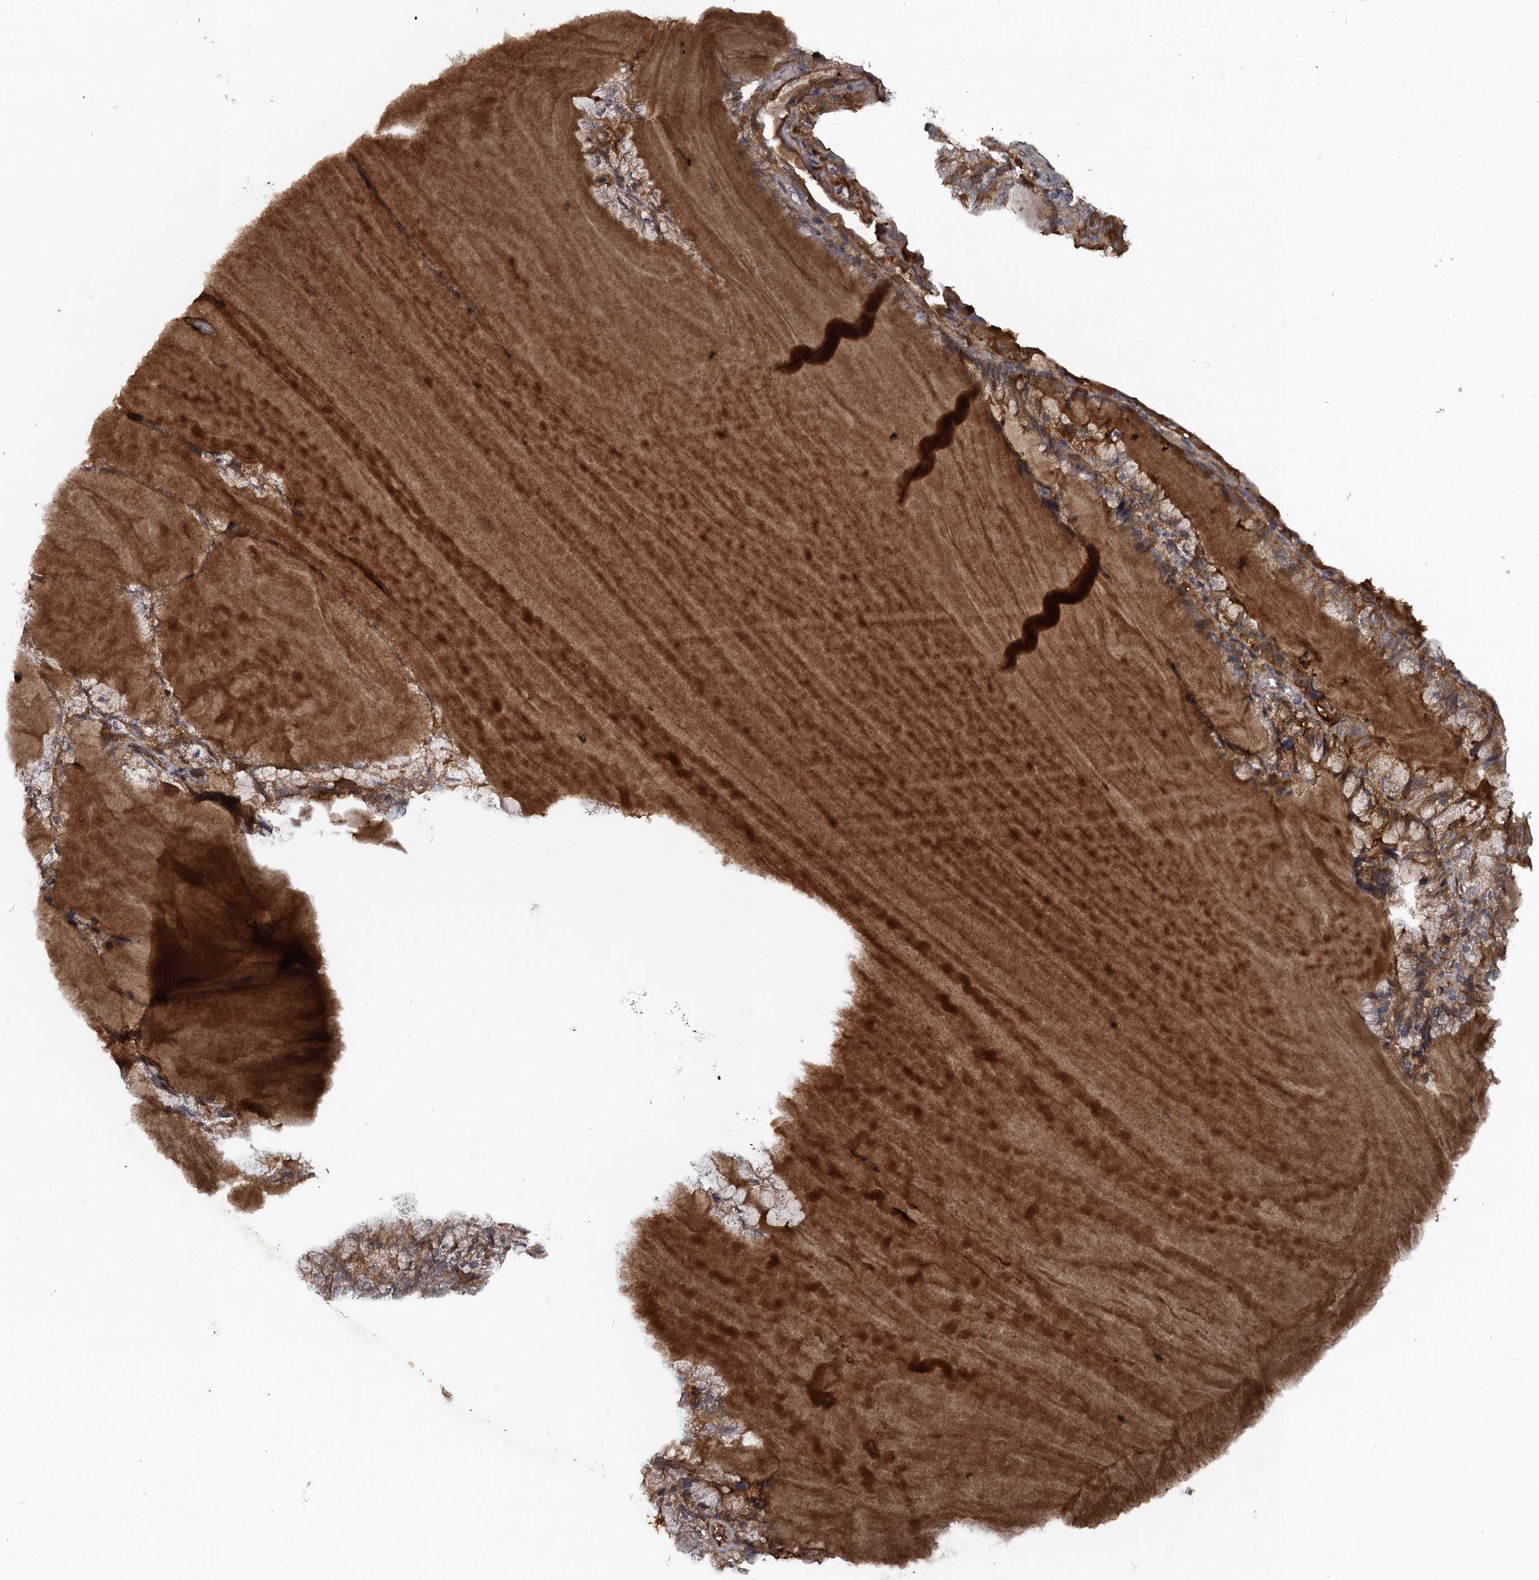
{"staining": {"intensity": "moderate", "quantity": ">75%", "location": "cytoplasmic/membranous"}, "tissue": "endometrial cancer", "cell_type": "Tumor cells", "image_type": "cancer", "snomed": [{"axis": "morphology", "description": "Adenocarcinoma, NOS"}, {"axis": "topography", "description": "Endometrium"}], "caption": "A photomicrograph showing moderate cytoplasmic/membranous positivity in about >75% of tumor cells in endometrial cancer (adenocarcinoma), as visualized by brown immunohistochemical staining.", "gene": "HAPLN3", "patient": {"sex": "female", "age": 81}}